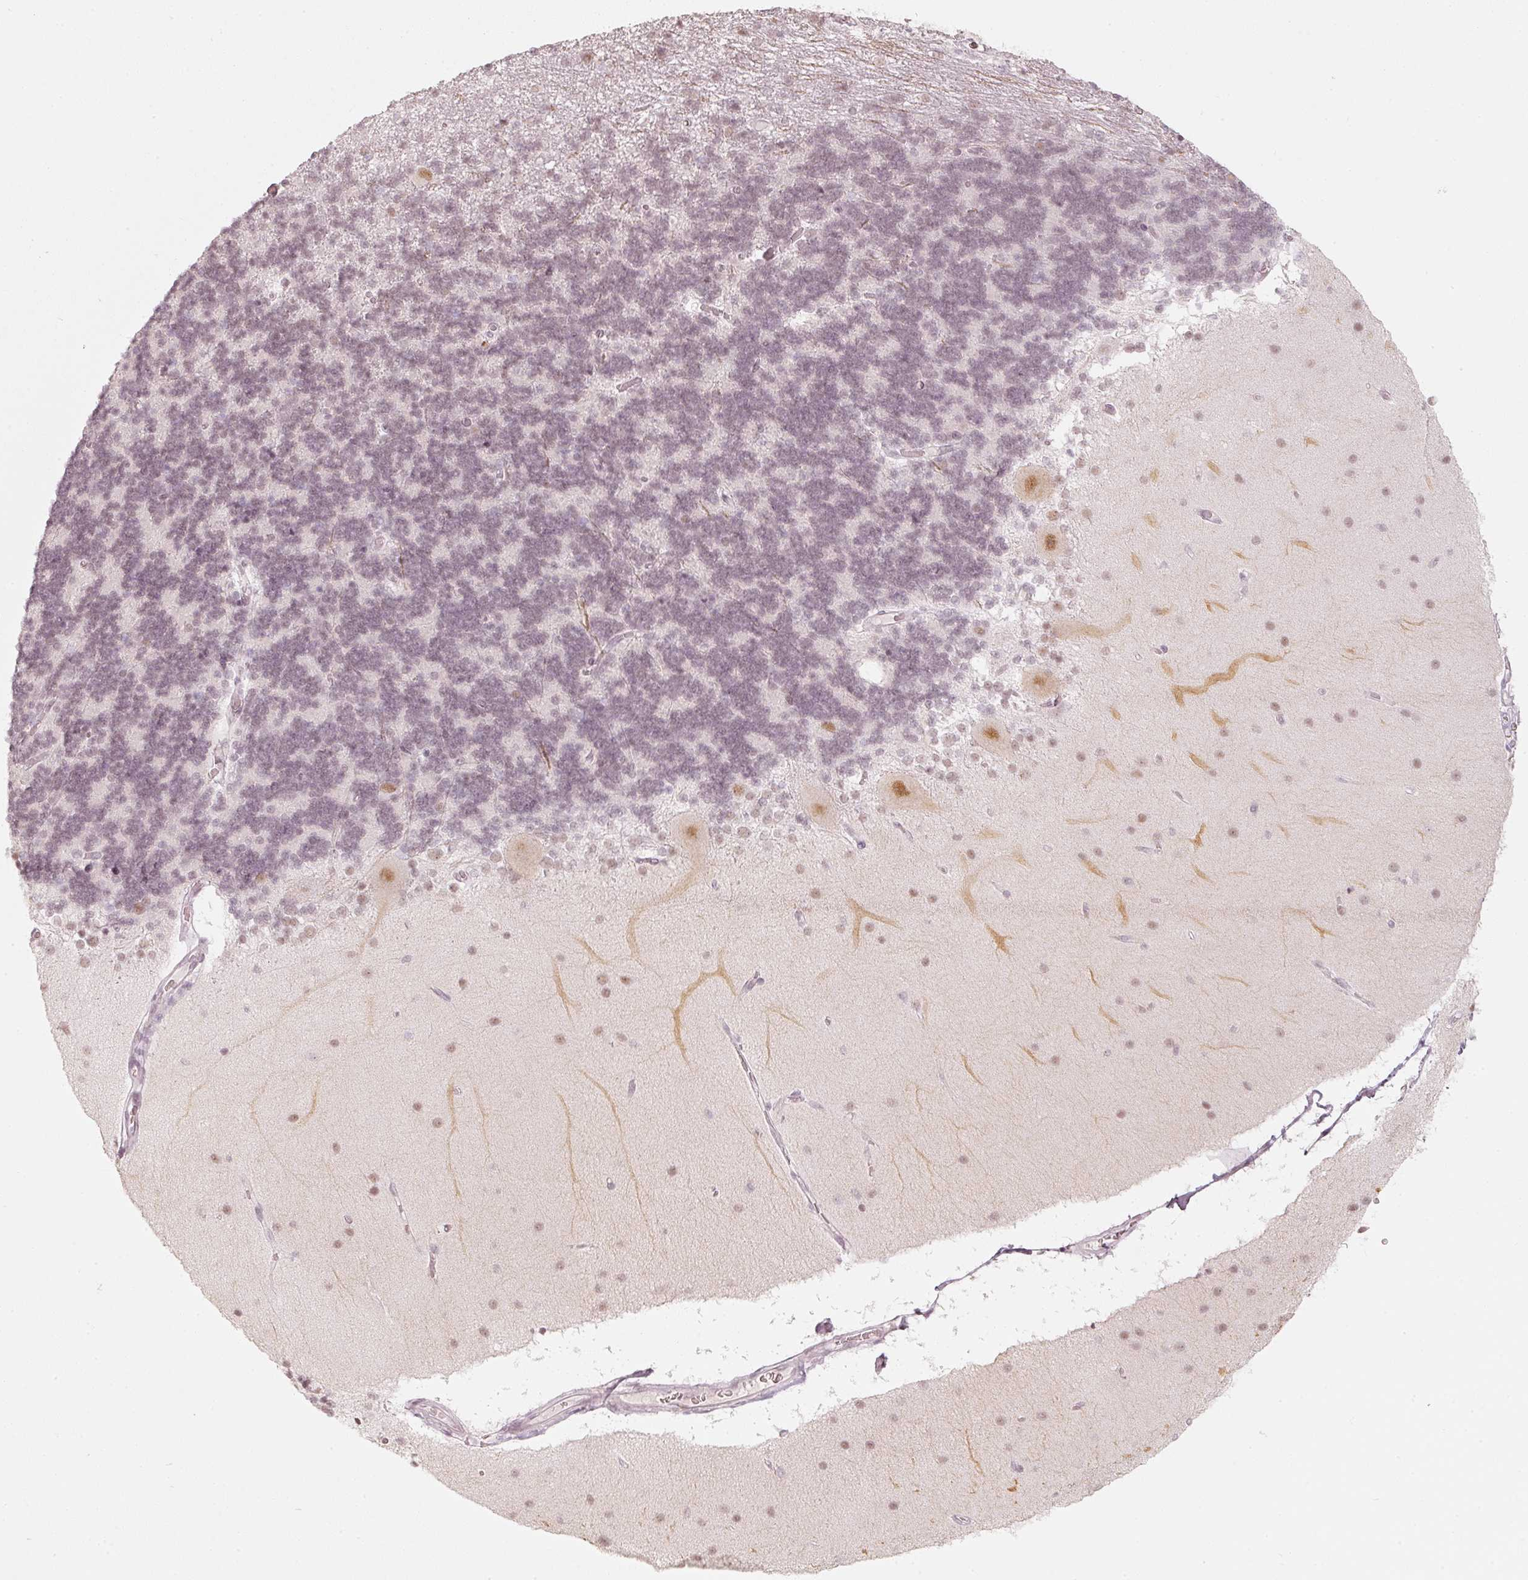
{"staining": {"intensity": "moderate", "quantity": "25%-75%", "location": "nuclear"}, "tissue": "cerebellum", "cell_type": "Cells in granular layer", "image_type": "normal", "snomed": [{"axis": "morphology", "description": "Normal tissue, NOS"}, {"axis": "topography", "description": "Cerebellum"}], "caption": "Moderate nuclear protein expression is appreciated in about 25%-75% of cells in granular layer in cerebellum.", "gene": "PPP1R10", "patient": {"sex": "female", "age": 54}}